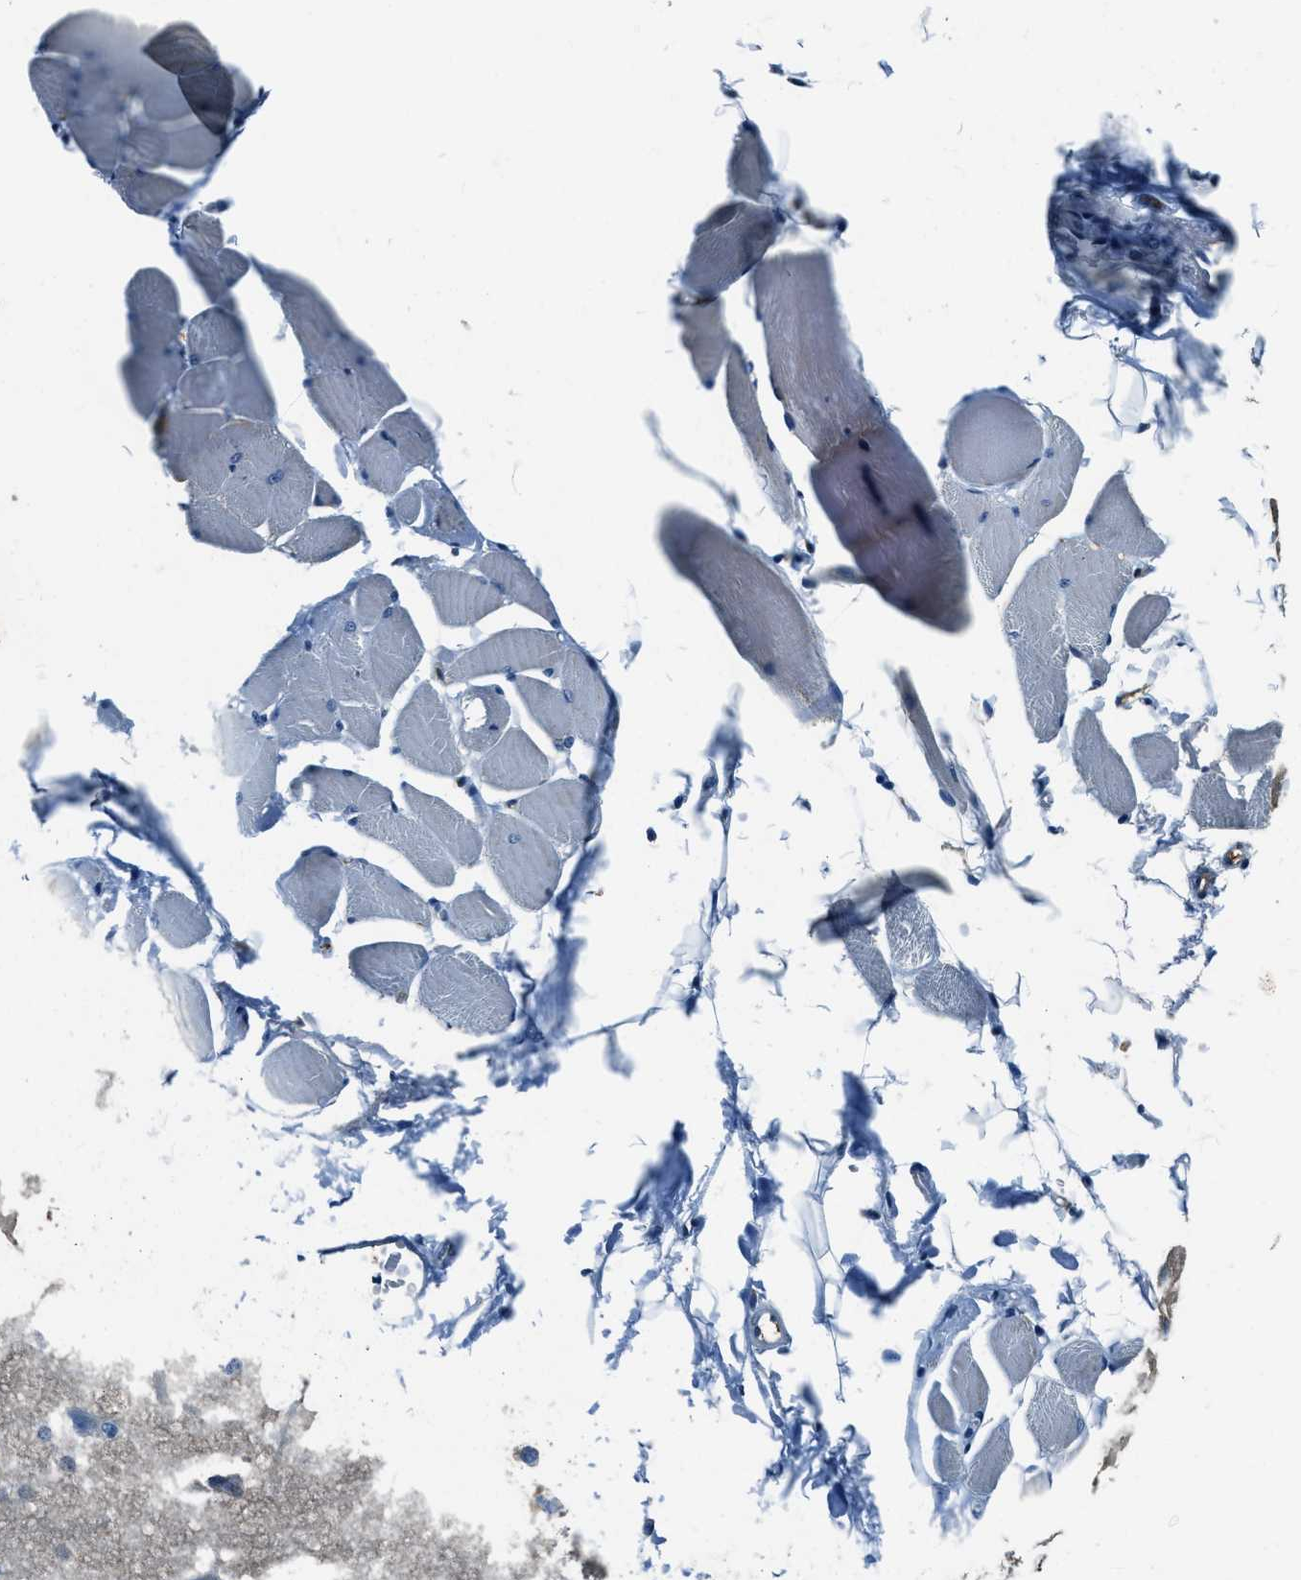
{"staining": {"intensity": "negative", "quantity": "none", "location": "none"}, "tissue": "skeletal muscle", "cell_type": "Myocytes", "image_type": "normal", "snomed": [{"axis": "morphology", "description": "Normal tissue, NOS"}, {"axis": "topography", "description": "Skeletal muscle"}, {"axis": "topography", "description": "Peripheral nerve tissue"}], "caption": "DAB (3,3'-diaminobenzidine) immunohistochemical staining of unremarkable skeletal muscle shows no significant positivity in myocytes. (Immunohistochemistry (ihc), brightfield microscopy, high magnification).", "gene": "TMEM186", "patient": {"sex": "female", "age": 84}}